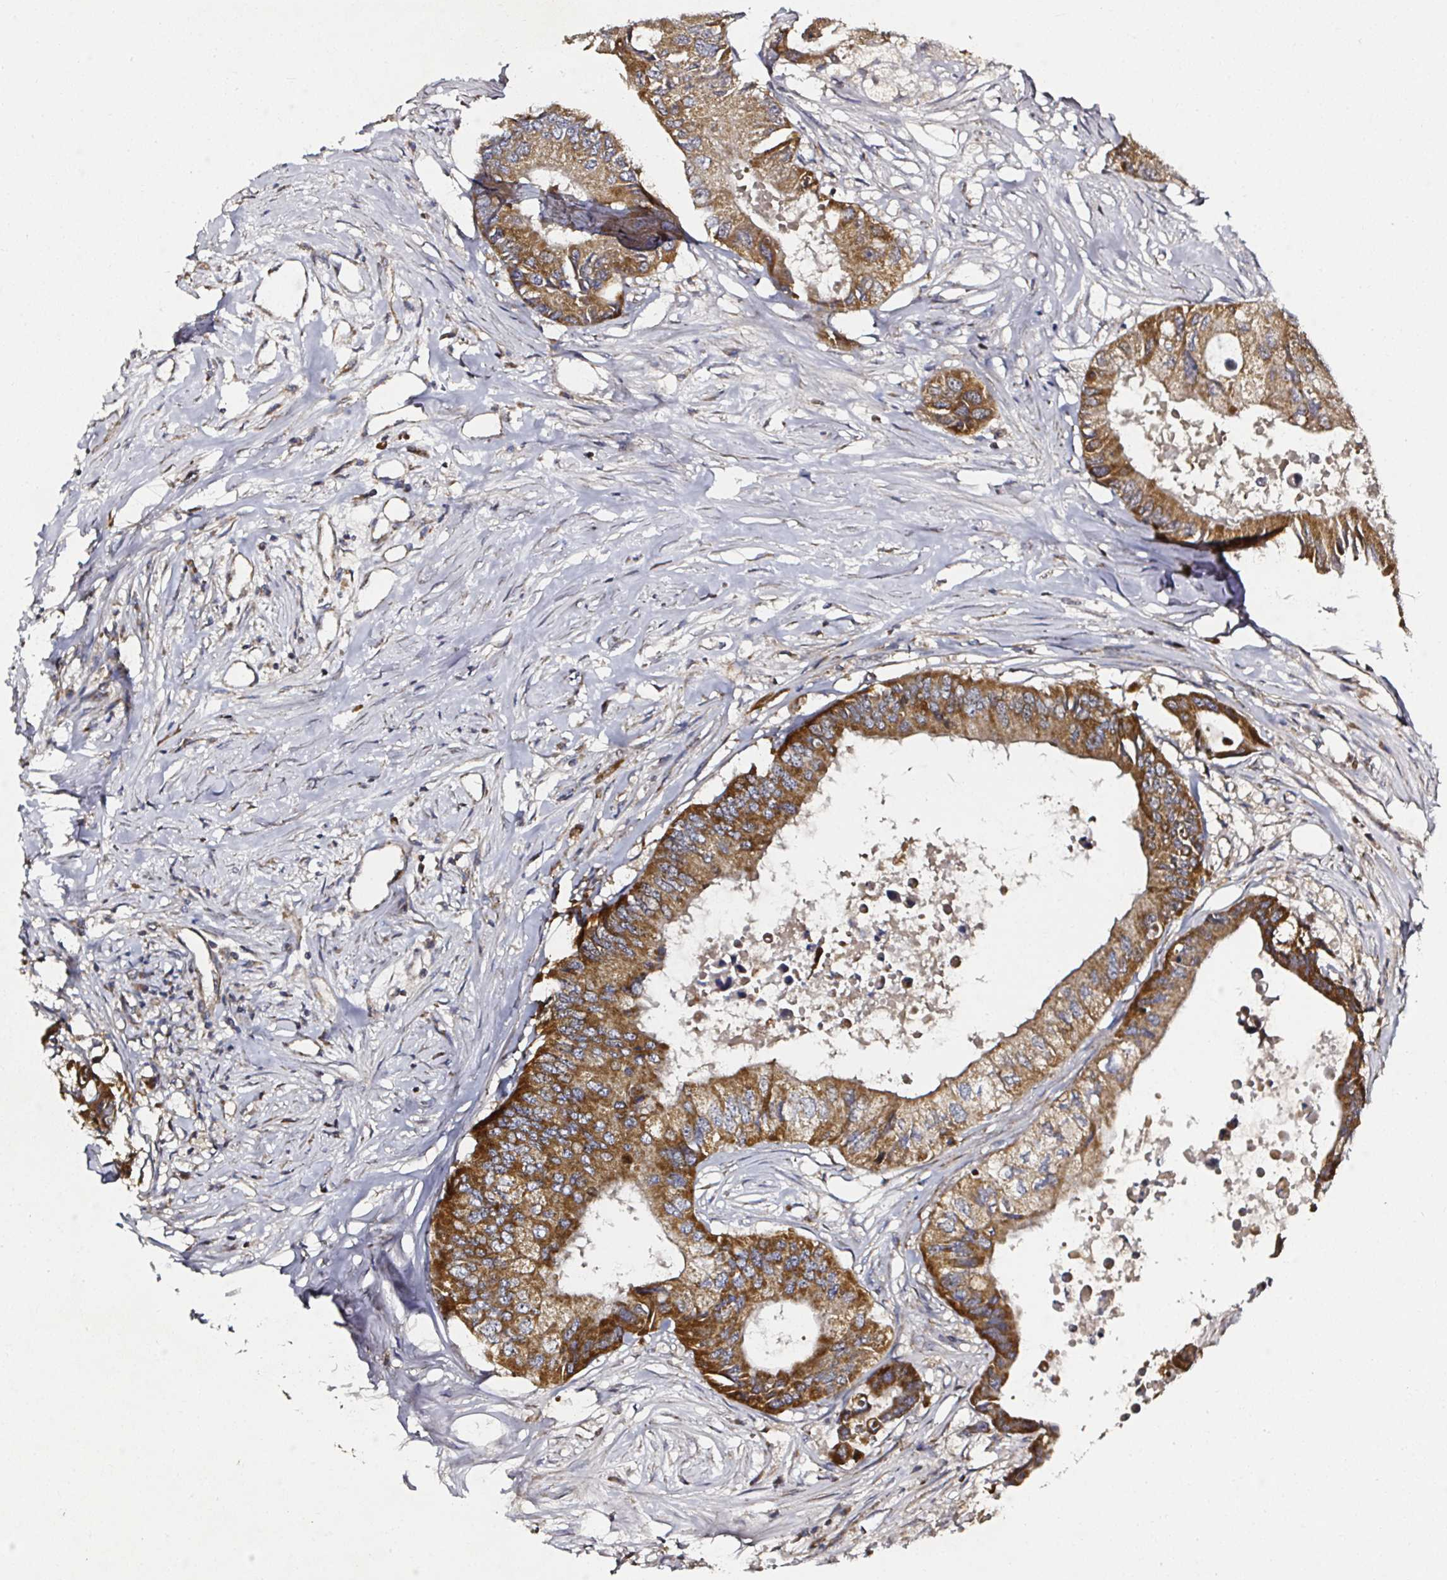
{"staining": {"intensity": "strong", "quantity": ">75%", "location": "cytoplasmic/membranous"}, "tissue": "colorectal cancer", "cell_type": "Tumor cells", "image_type": "cancer", "snomed": [{"axis": "morphology", "description": "Adenocarcinoma, NOS"}, {"axis": "topography", "description": "Colon"}], "caption": "Immunohistochemical staining of colorectal cancer (adenocarcinoma) displays high levels of strong cytoplasmic/membranous protein staining in approximately >75% of tumor cells.", "gene": "ATAD3B", "patient": {"sex": "male", "age": 71}}